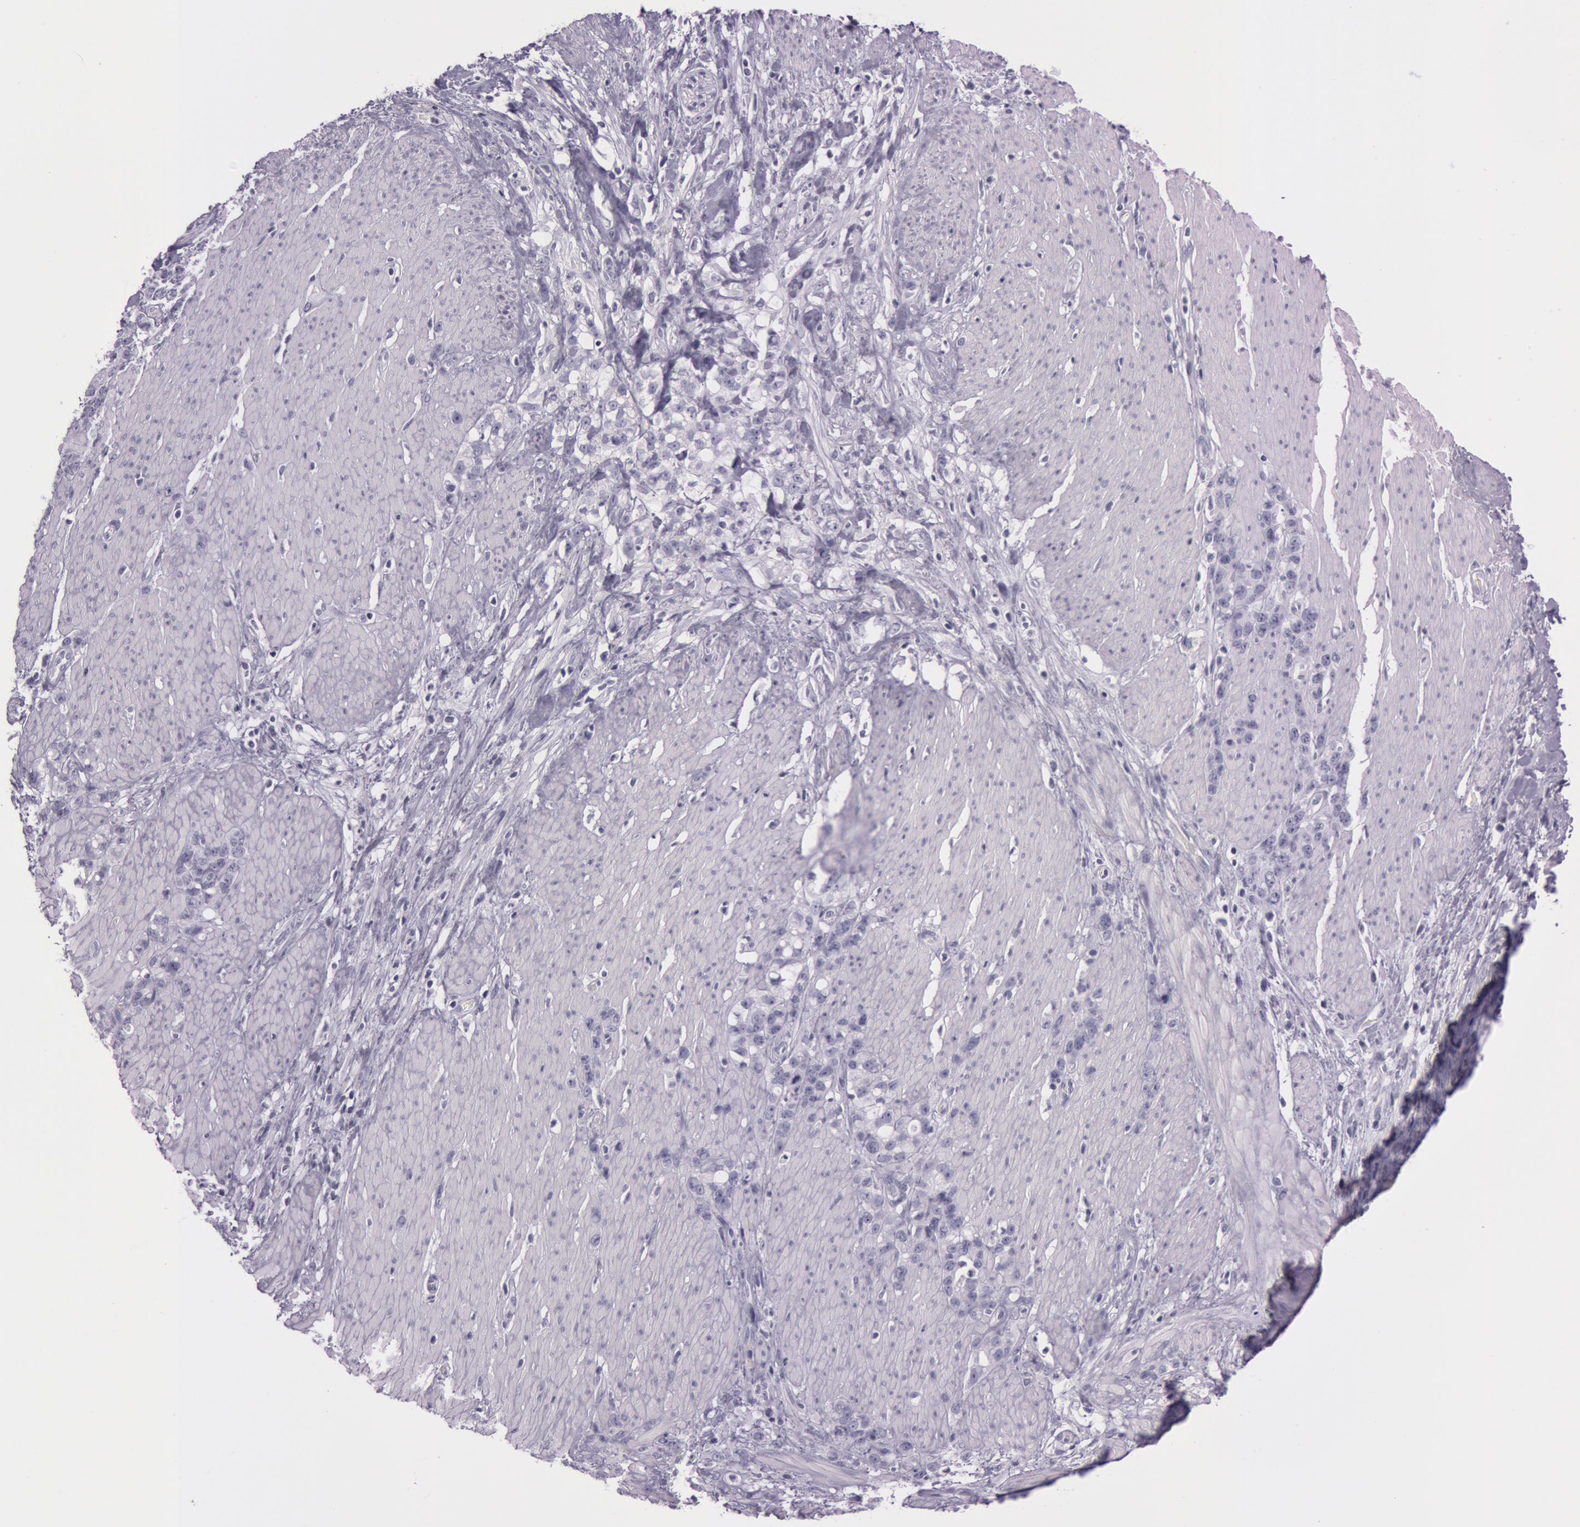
{"staining": {"intensity": "negative", "quantity": "none", "location": "none"}, "tissue": "stomach cancer", "cell_type": "Tumor cells", "image_type": "cancer", "snomed": [{"axis": "morphology", "description": "Adenocarcinoma, NOS"}, {"axis": "topography", "description": "Stomach, lower"}], "caption": "This micrograph is of stomach cancer (adenocarcinoma) stained with immunohistochemistry (IHC) to label a protein in brown with the nuclei are counter-stained blue. There is no positivity in tumor cells.", "gene": "S100A7", "patient": {"sex": "male", "age": 88}}